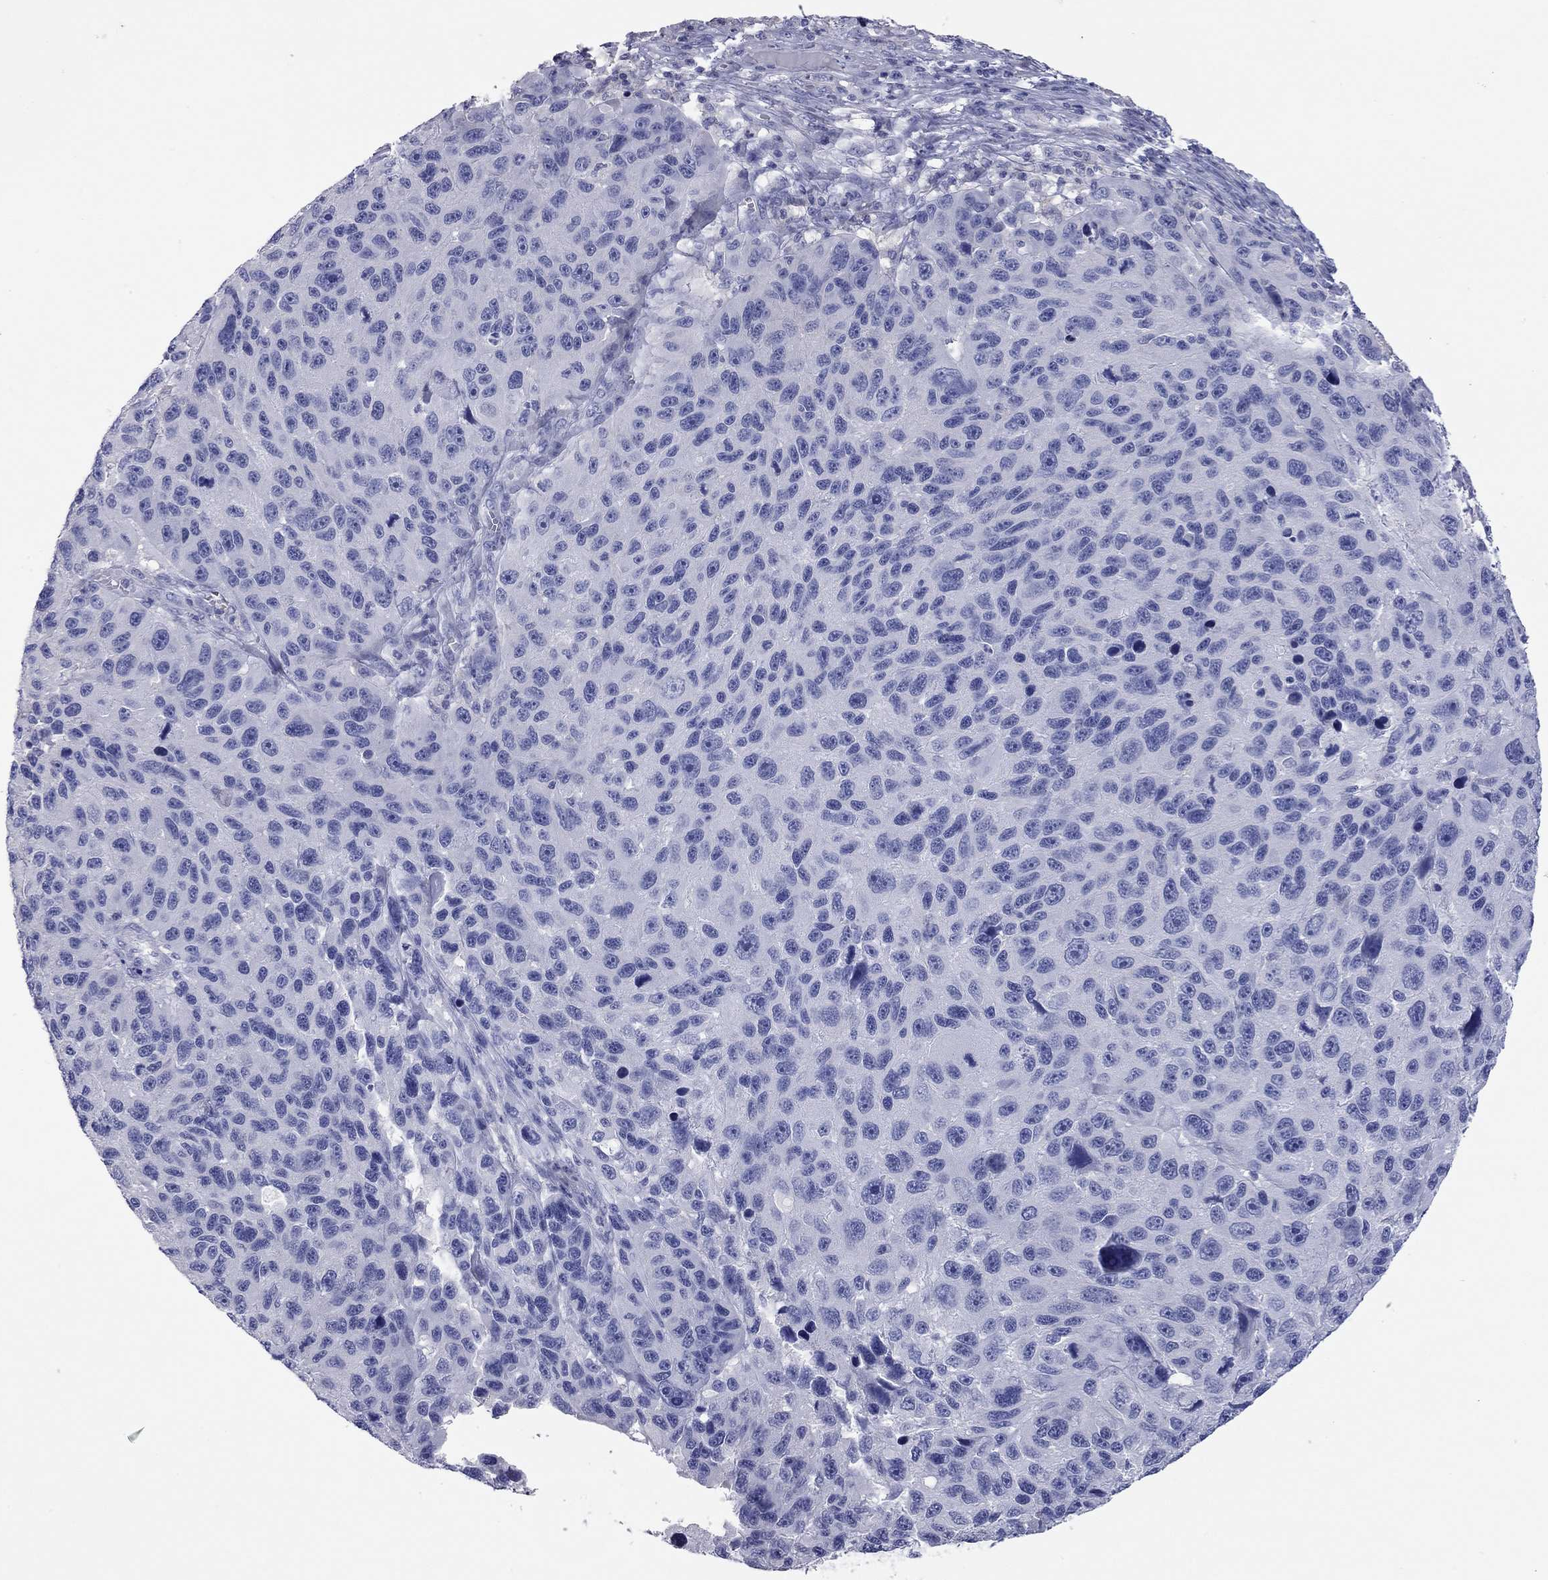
{"staining": {"intensity": "negative", "quantity": "none", "location": "none"}, "tissue": "melanoma", "cell_type": "Tumor cells", "image_type": "cancer", "snomed": [{"axis": "morphology", "description": "Malignant melanoma, NOS"}, {"axis": "topography", "description": "Skin"}], "caption": "IHC image of neoplastic tissue: human malignant melanoma stained with DAB (3,3'-diaminobenzidine) exhibits no significant protein positivity in tumor cells.", "gene": "ACTL7B", "patient": {"sex": "male", "age": 53}}